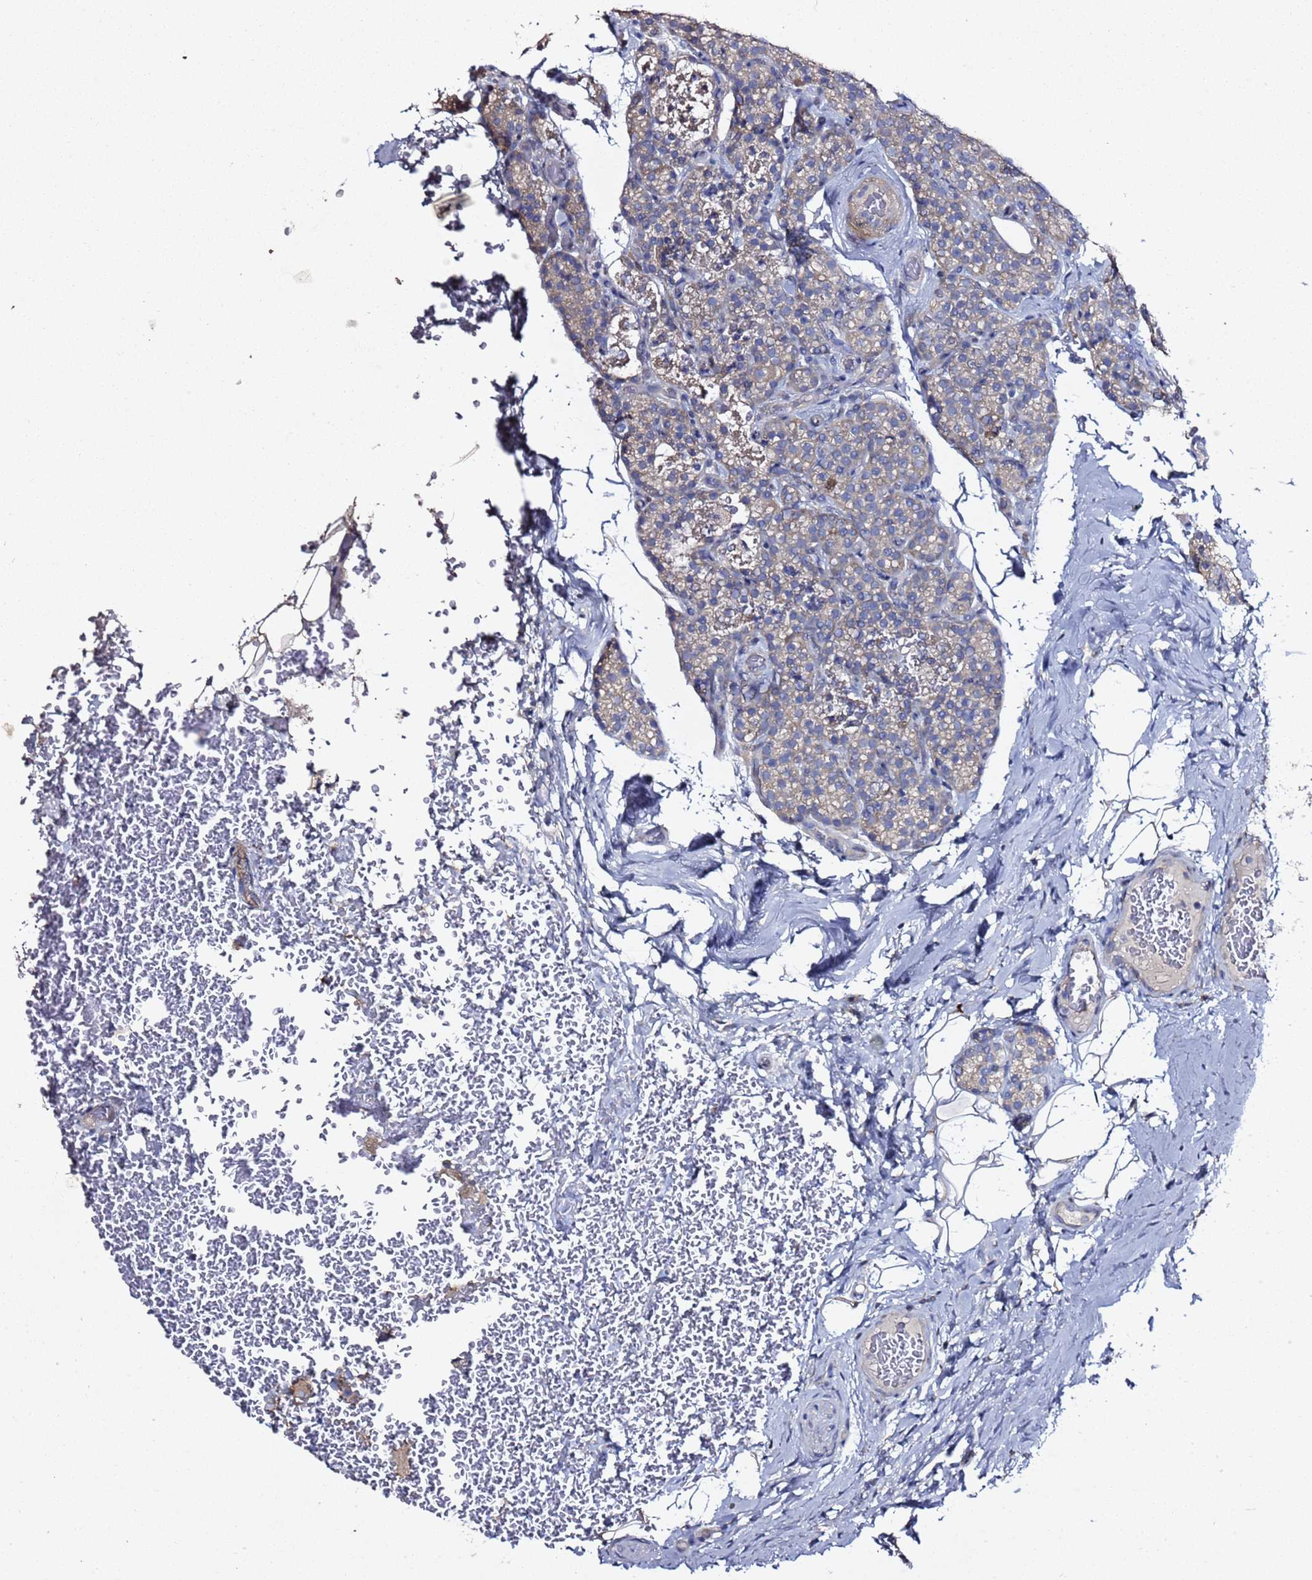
{"staining": {"intensity": "weak", "quantity": ">75%", "location": "cytoplasmic/membranous"}, "tissue": "parathyroid gland", "cell_type": "Glandular cells", "image_type": "normal", "snomed": [{"axis": "morphology", "description": "Normal tissue, NOS"}, {"axis": "topography", "description": "Parathyroid gland"}], "caption": "Glandular cells show low levels of weak cytoplasmic/membranous positivity in about >75% of cells in normal parathyroid gland.", "gene": "RABL2A", "patient": {"sex": "female", "age": 45}}